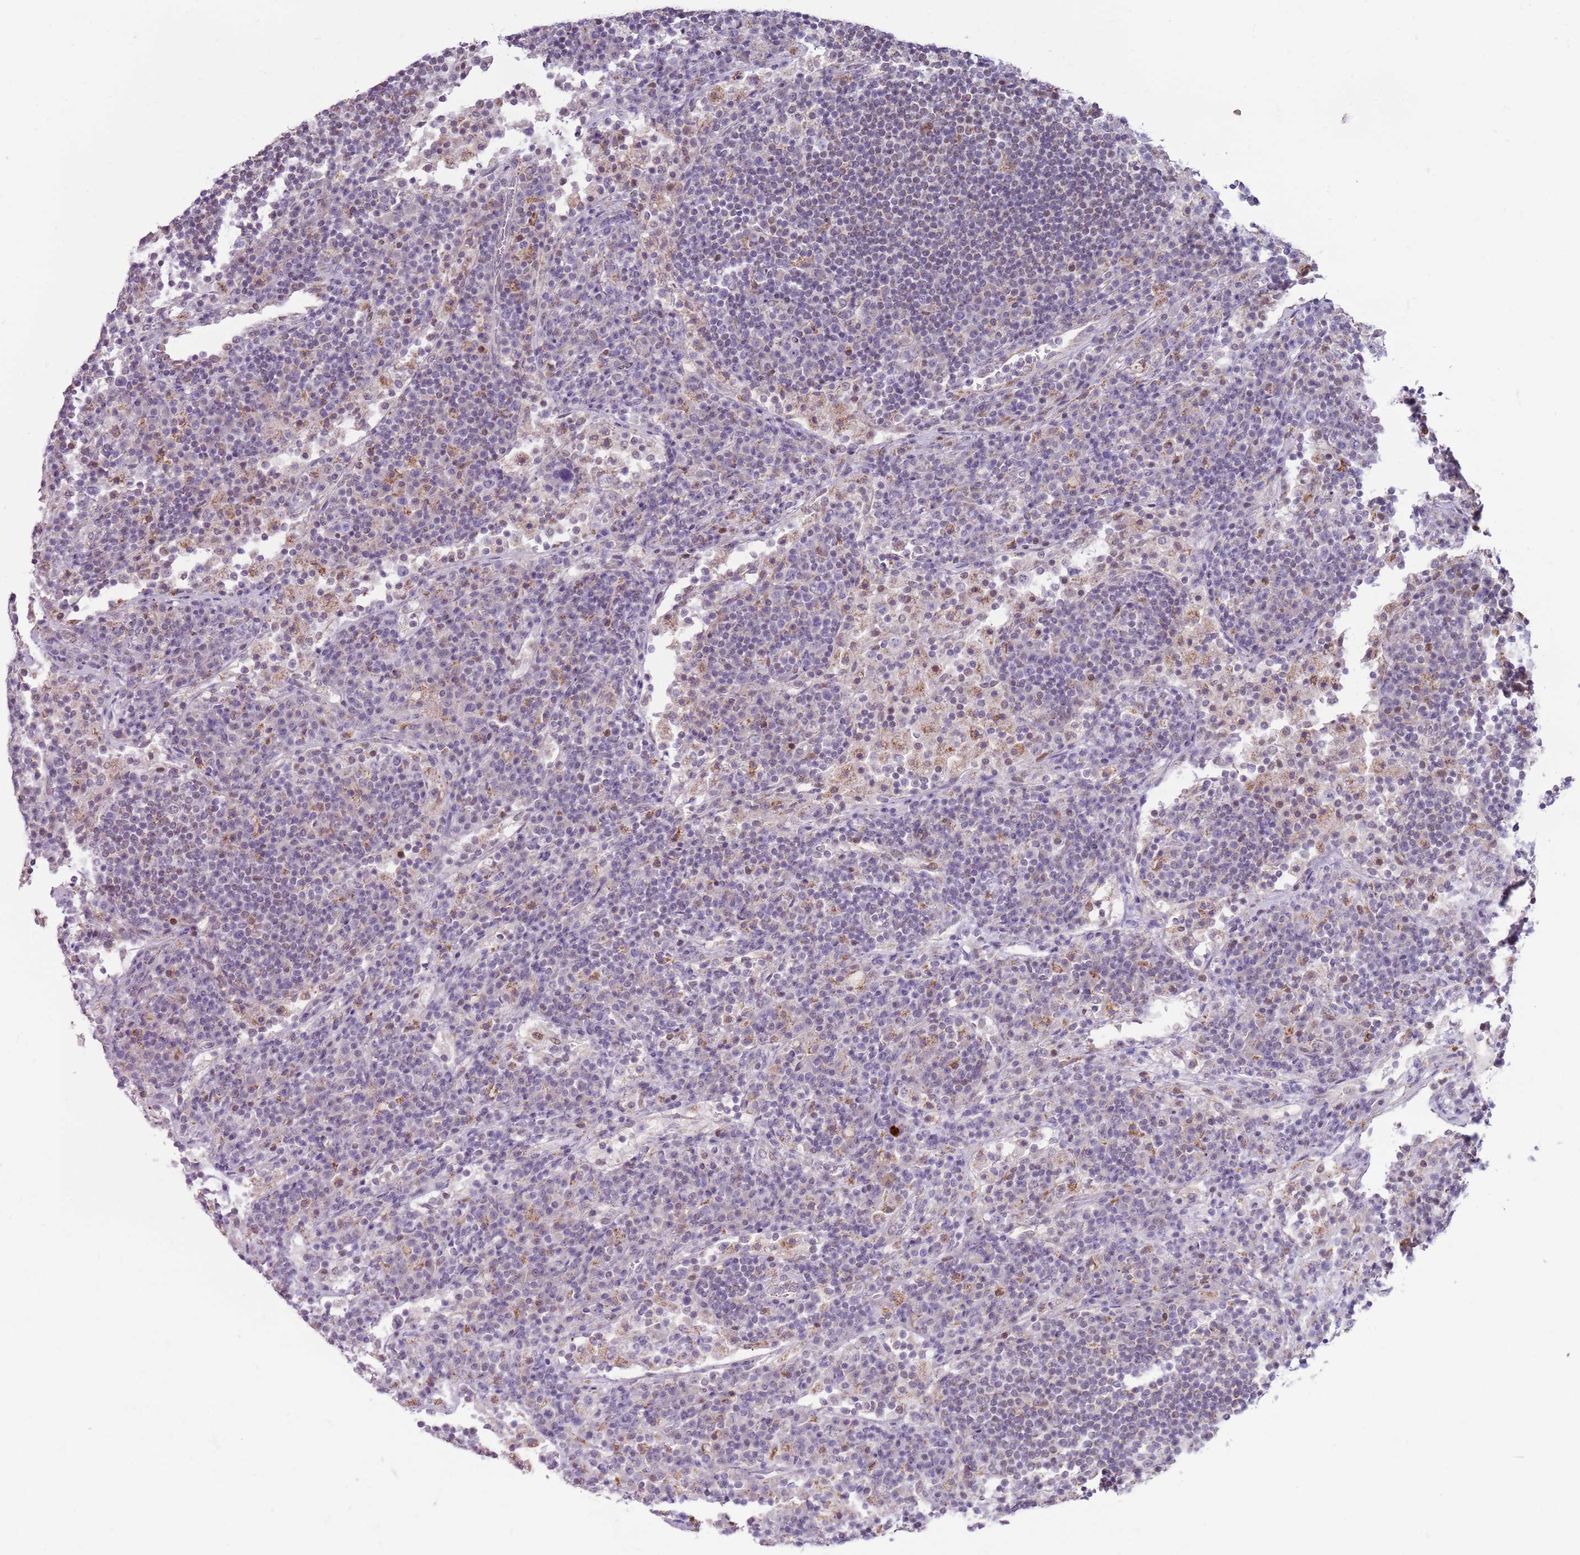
{"staining": {"intensity": "weak", "quantity": "<25%", "location": "nuclear"}, "tissue": "lymph node", "cell_type": "Germinal center cells", "image_type": "normal", "snomed": [{"axis": "morphology", "description": "Normal tissue, NOS"}, {"axis": "topography", "description": "Lymph node"}], "caption": "A high-resolution micrograph shows IHC staining of normal lymph node, which displays no significant expression in germinal center cells. Nuclei are stained in blue.", "gene": "MLLT11", "patient": {"sex": "female", "age": 53}}